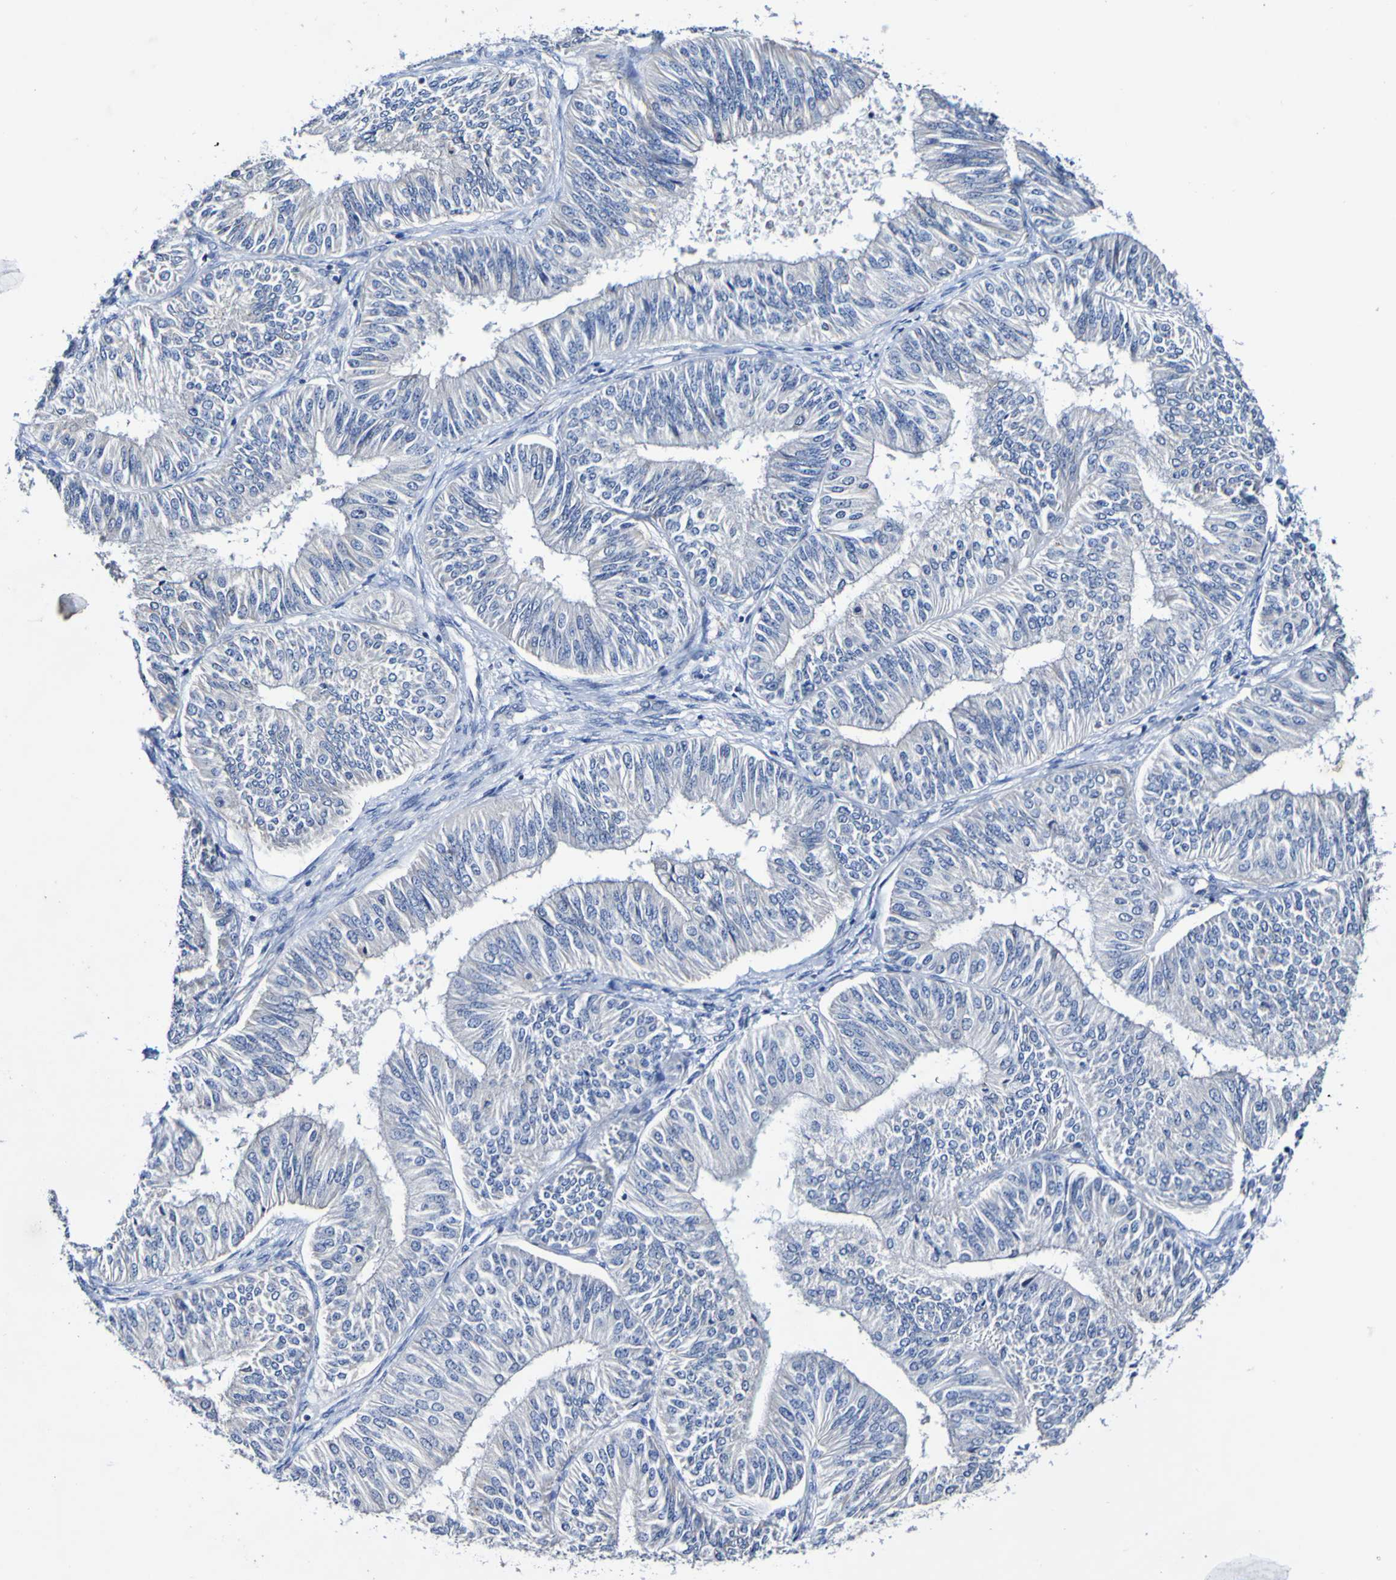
{"staining": {"intensity": "negative", "quantity": "none", "location": "none"}, "tissue": "endometrial cancer", "cell_type": "Tumor cells", "image_type": "cancer", "snomed": [{"axis": "morphology", "description": "Adenocarcinoma, NOS"}, {"axis": "topography", "description": "Endometrium"}], "caption": "Immunohistochemical staining of human adenocarcinoma (endometrial) displays no significant staining in tumor cells.", "gene": "ACVR1C", "patient": {"sex": "female", "age": 58}}